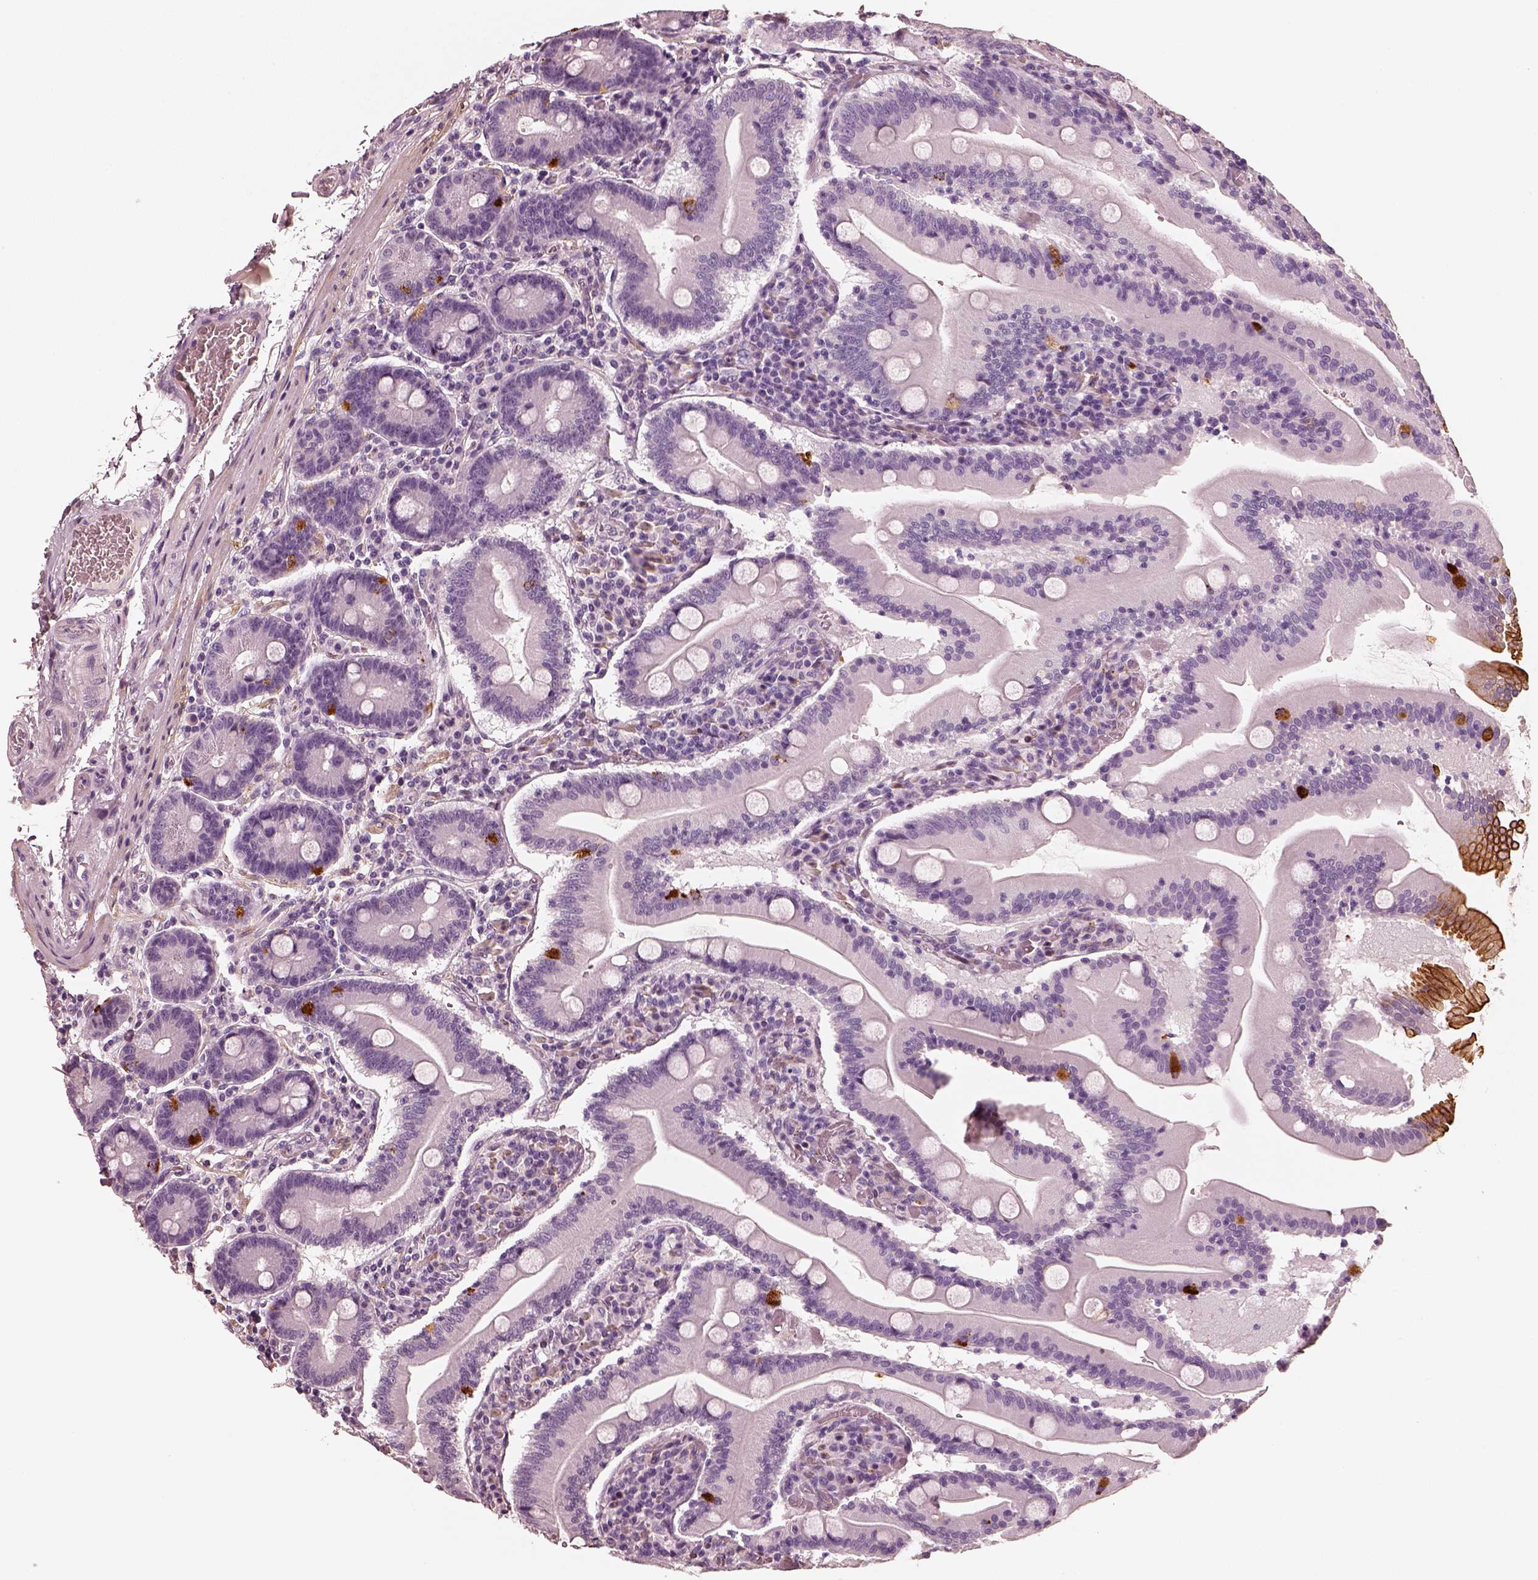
{"staining": {"intensity": "negative", "quantity": "none", "location": "none"}, "tissue": "small intestine", "cell_type": "Glandular cells", "image_type": "normal", "snomed": [{"axis": "morphology", "description": "Normal tissue, NOS"}, {"axis": "topography", "description": "Small intestine"}], "caption": "Histopathology image shows no protein staining in glandular cells of benign small intestine. The staining was performed using DAB to visualize the protein expression in brown, while the nuclei were stained in blue with hematoxylin (Magnification: 20x).", "gene": "RS1", "patient": {"sex": "male", "age": 37}}